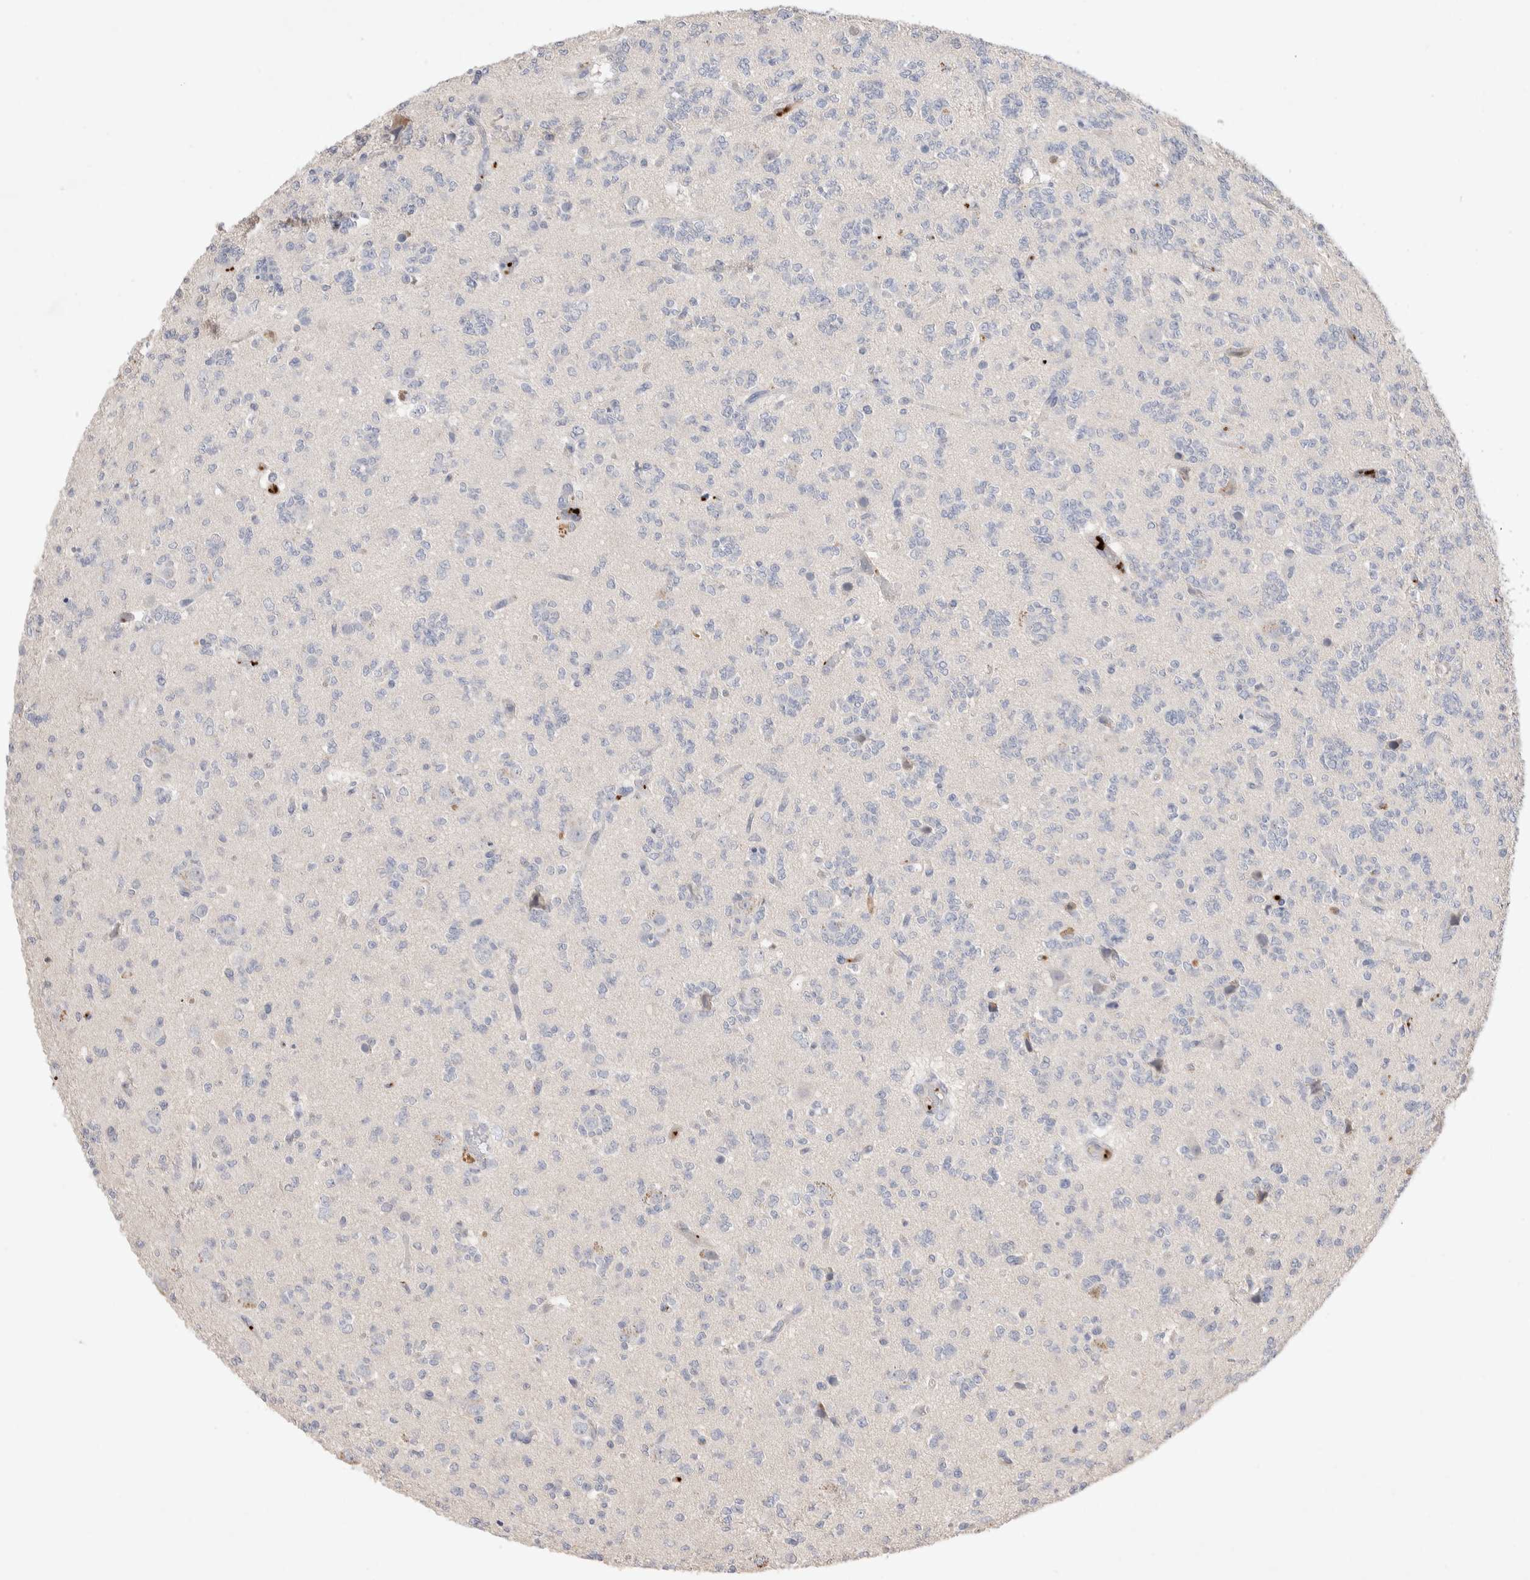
{"staining": {"intensity": "negative", "quantity": "none", "location": "none"}, "tissue": "glioma", "cell_type": "Tumor cells", "image_type": "cancer", "snomed": [{"axis": "morphology", "description": "Glioma, malignant, Low grade"}, {"axis": "topography", "description": "Brain"}], "caption": "Glioma was stained to show a protein in brown. There is no significant staining in tumor cells. Brightfield microscopy of immunohistochemistry (IHC) stained with DAB (brown) and hematoxylin (blue), captured at high magnification.", "gene": "FFAR2", "patient": {"sex": "male", "age": 38}}